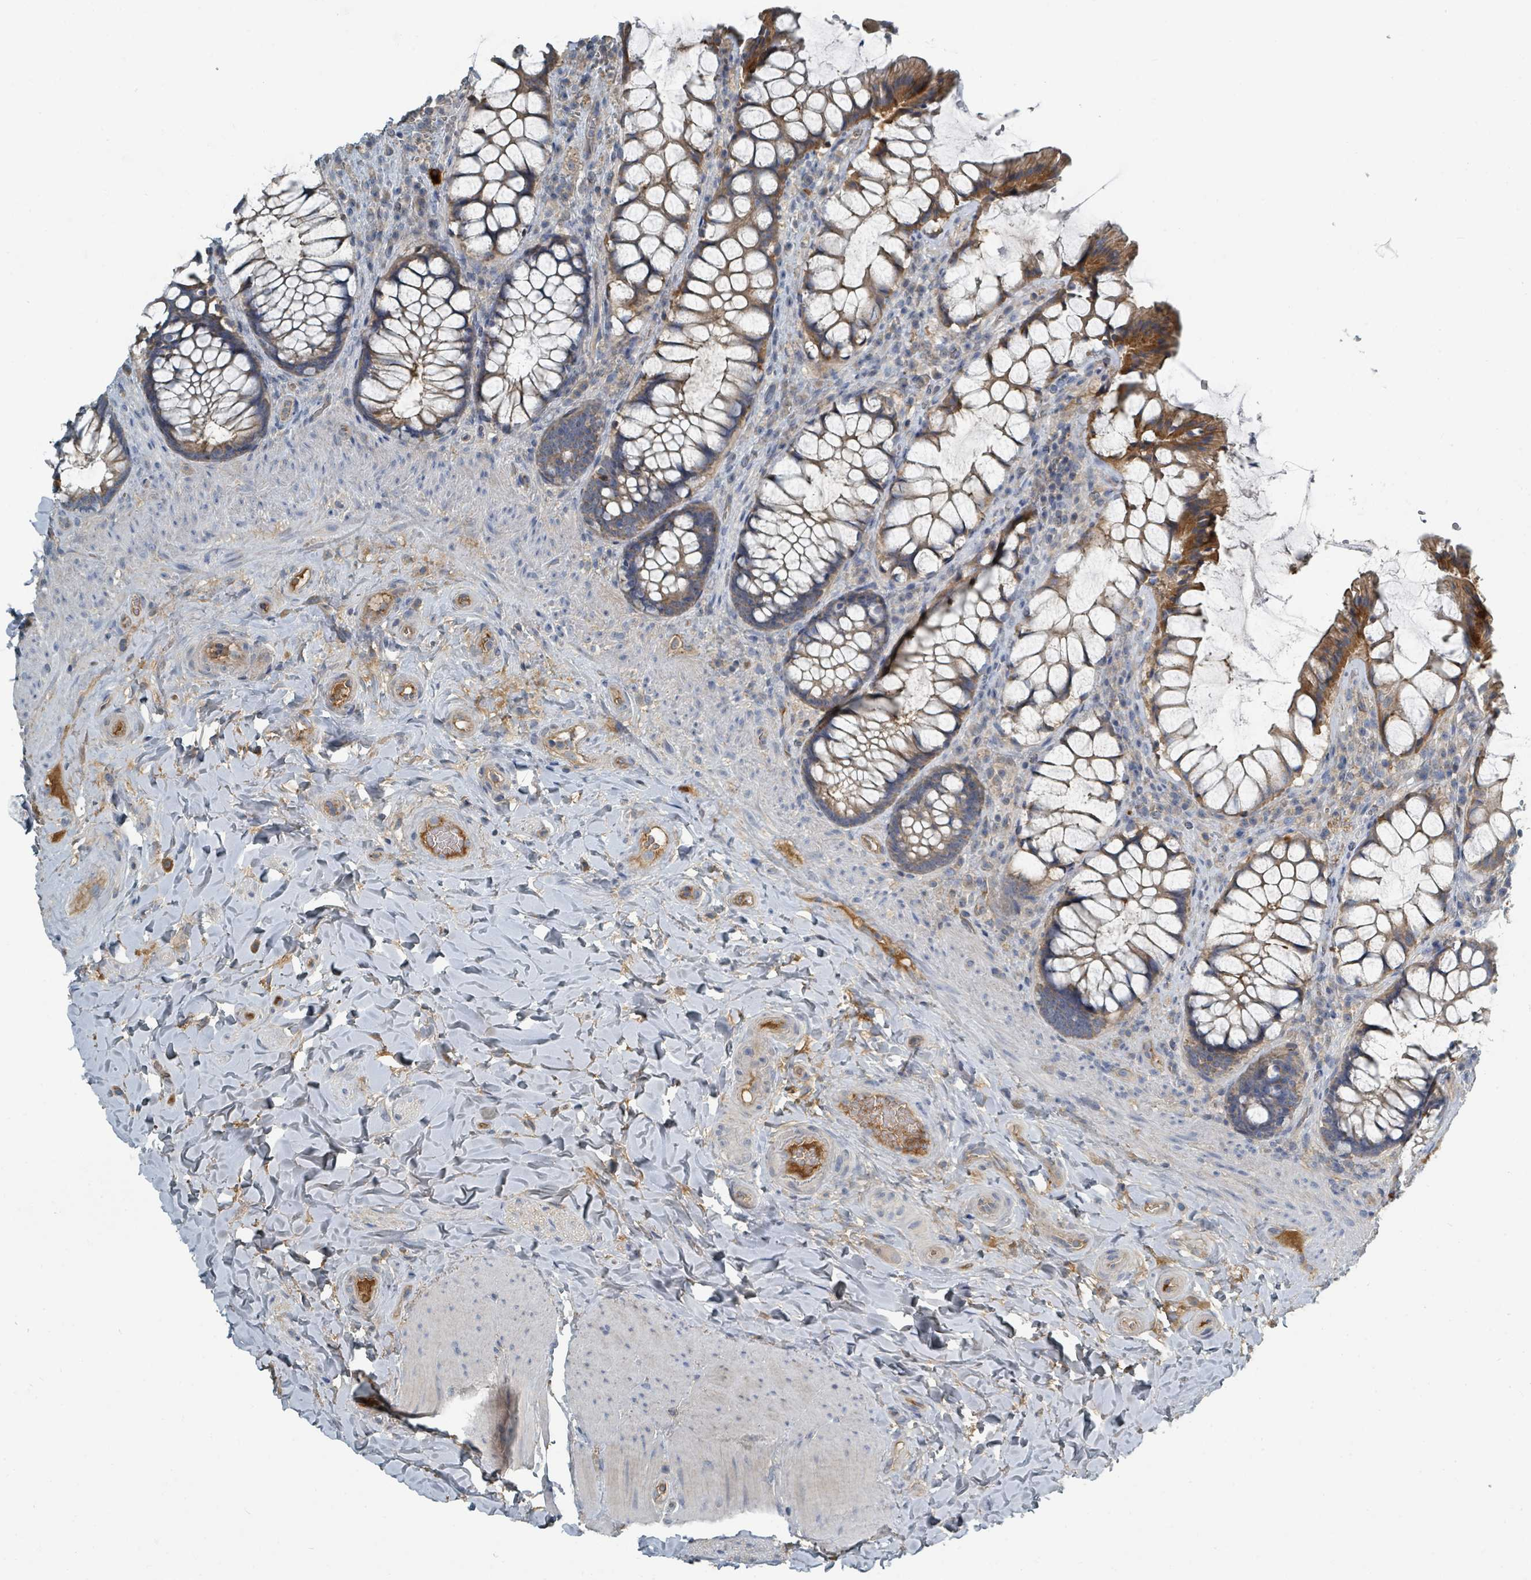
{"staining": {"intensity": "strong", "quantity": "<25%", "location": "cytoplasmic/membranous"}, "tissue": "rectum", "cell_type": "Glandular cells", "image_type": "normal", "snomed": [{"axis": "morphology", "description": "Normal tissue, NOS"}, {"axis": "topography", "description": "Rectum"}], "caption": "An immunohistochemistry (IHC) image of normal tissue is shown. Protein staining in brown highlights strong cytoplasmic/membranous positivity in rectum within glandular cells.", "gene": "SLC25A23", "patient": {"sex": "female", "age": 58}}